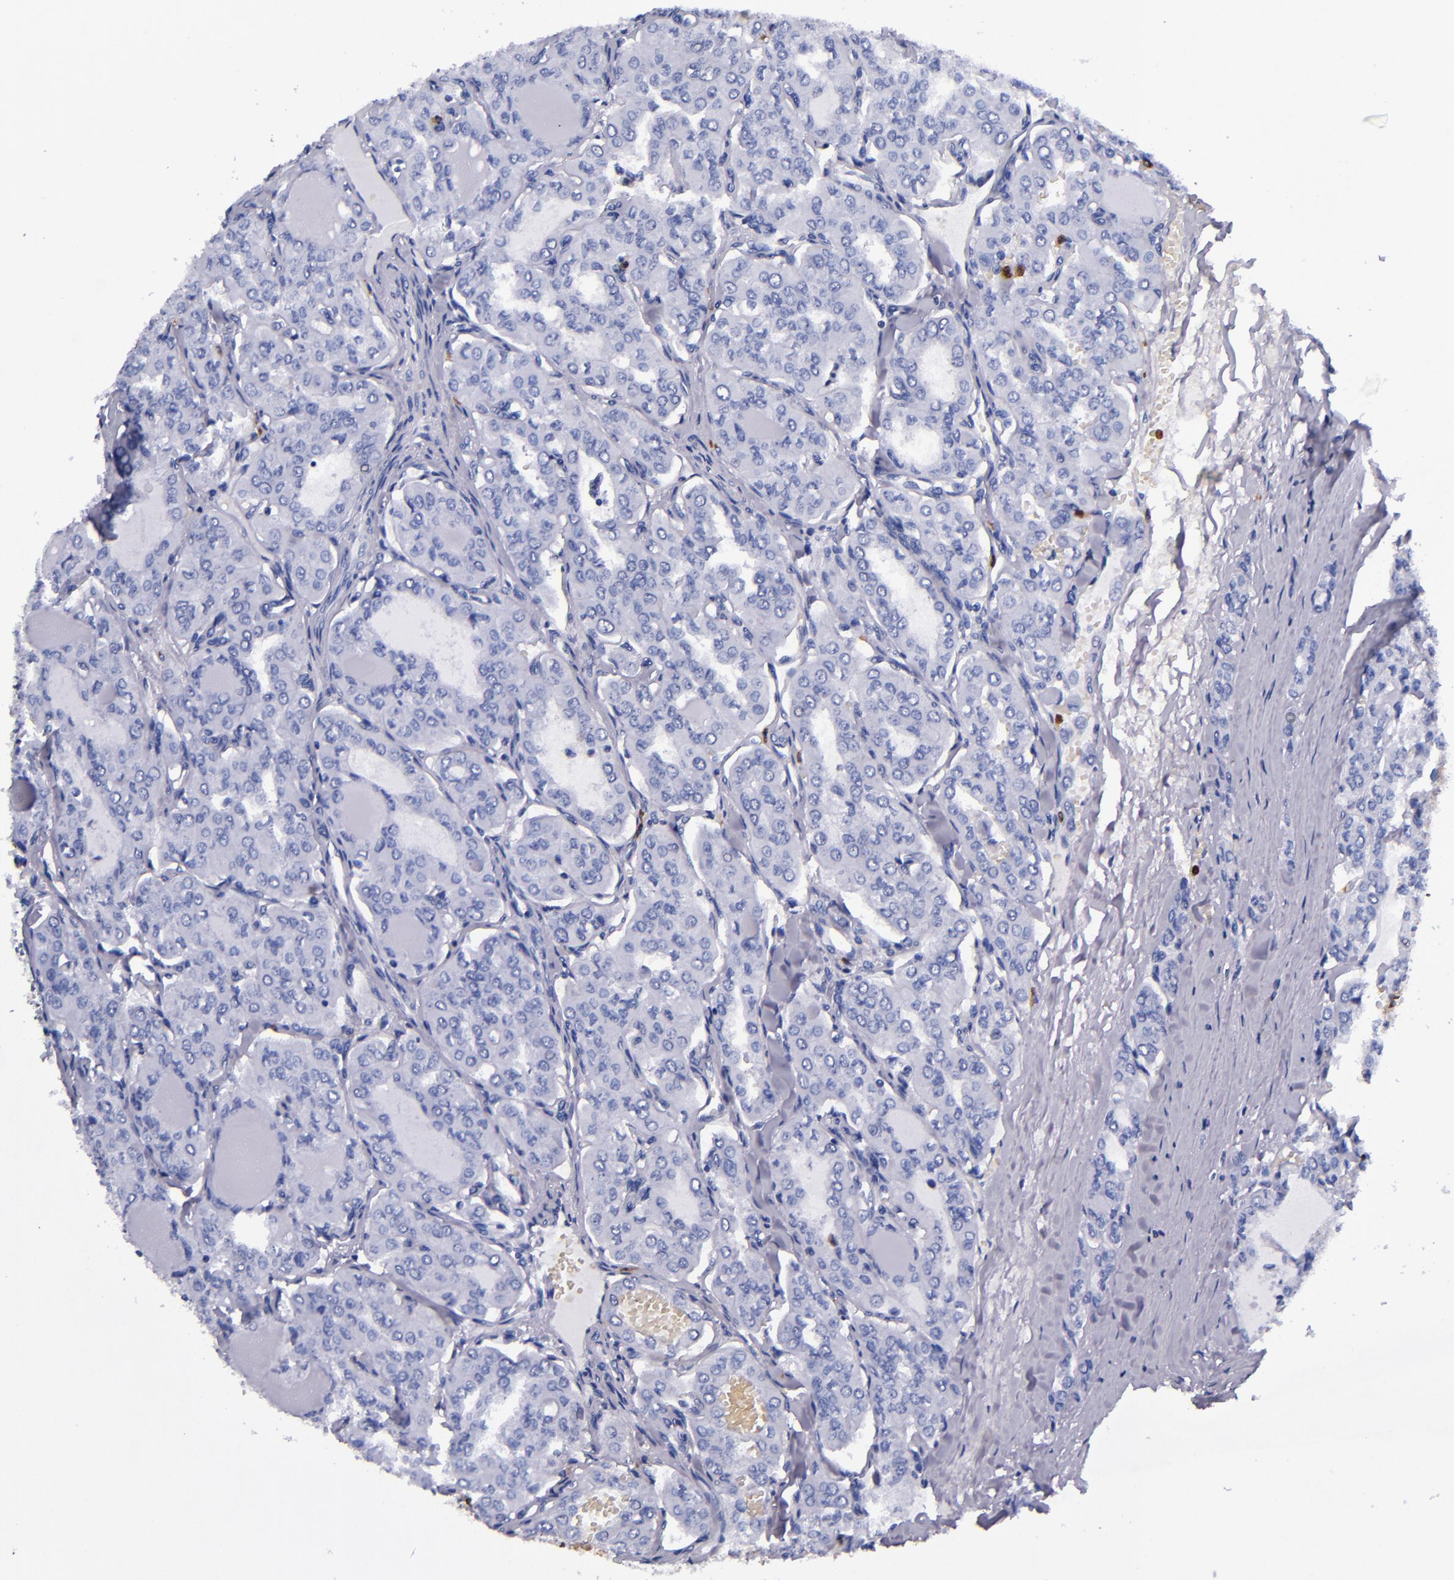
{"staining": {"intensity": "negative", "quantity": "none", "location": "none"}, "tissue": "thyroid cancer", "cell_type": "Tumor cells", "image_type": "cancer", "snomed": [{"axis": "morphology", "description": "Papillary adenocarcinoma, NOS"}, {"axis": "topography", "description": "Thyroid gland"}], "caption": "The immunohistochemistry micrograph has no significant staining in tumor cells of thyroid cancer tissue. (DAB immunohistochemistry (IHC), high magnification).", "gene": "S100A8", "patient": {"sex": "male", "age": 20}}